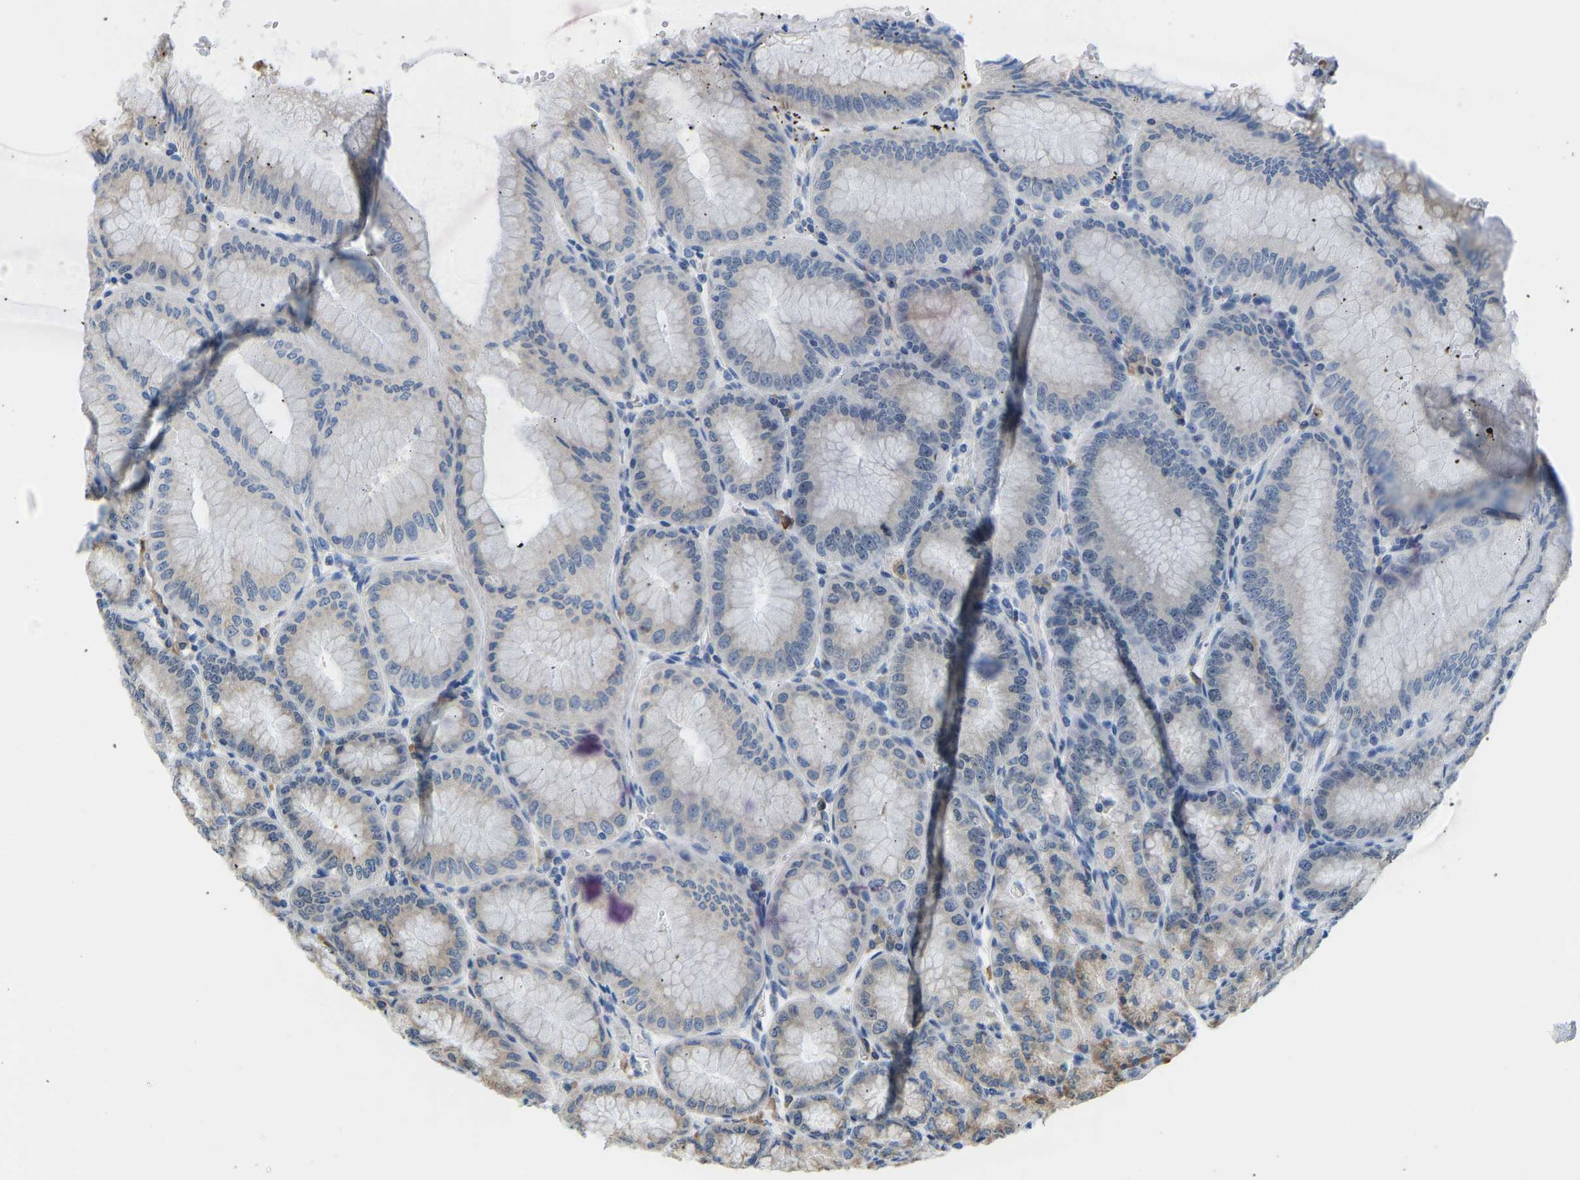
{"staining": {"intensity": "weak", "quantity": "<25%", "location": "cytoplasmic/membranous"}, "tissue": "stomach", "cell_type": "Glandular cells", "image_type": "normal", "snomed": [{"axis": "morphology", "description": "Normal tissue, NOS"}, {"axis": "topography", "description": "Stomach, lower"}], "caption": "Histopathology image shows no significant protein expression in glandular cells of benign stomach.", "gene": "VRK1", "patient": {"sex": "male", "age": 71}}